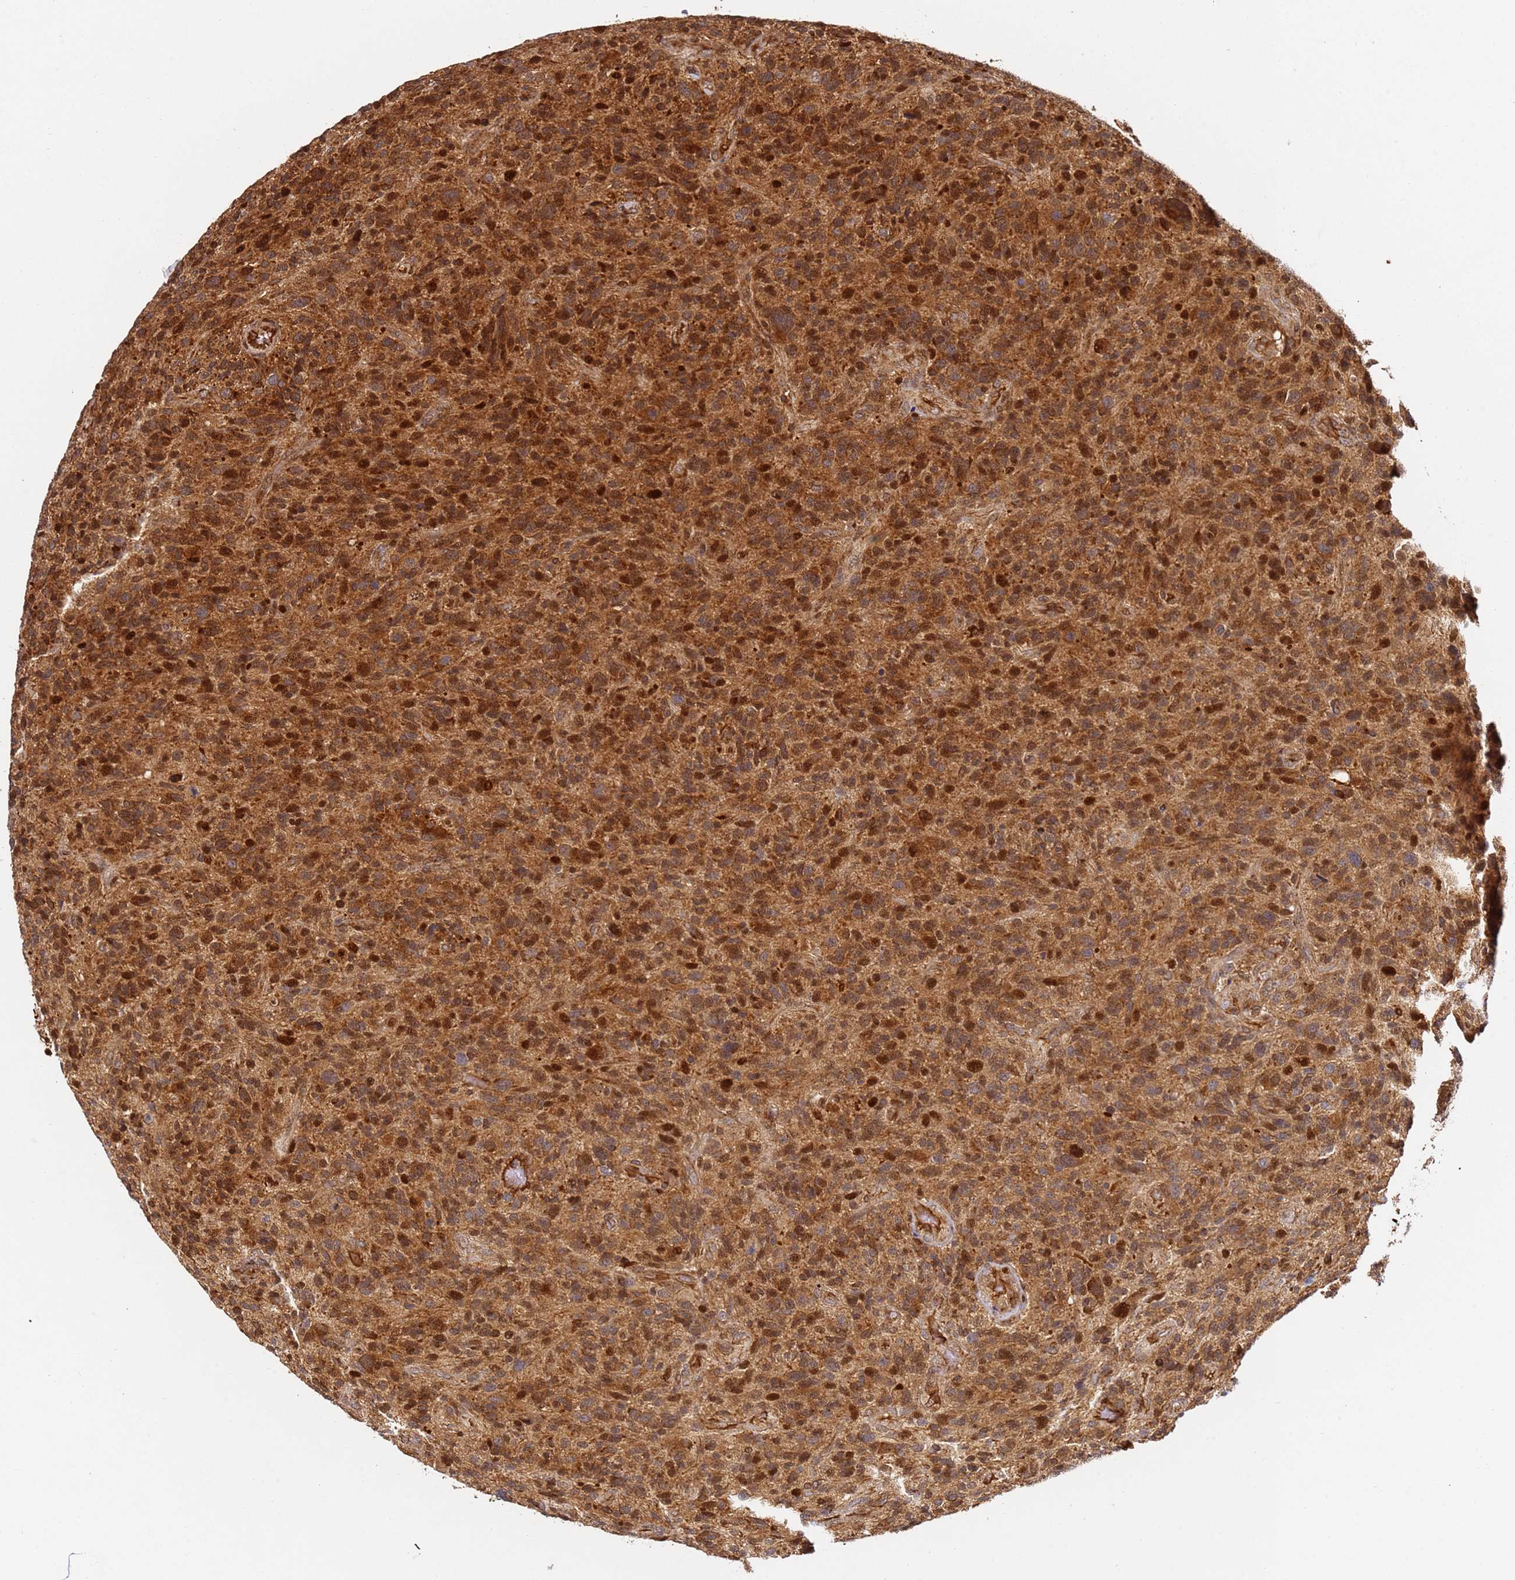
{"staining": {"intensity": "strong", "quantity": ">75%", "location": "cytoplasmic/membranous,nuclear"}, "tissue": "glioma", "cell_type": "Tumor cells", "image_type": "cancer", "snomed": [{"axis": "morphology", "description": "Glioma, malignant, High grade"}, {"axis": "topography", "description": "Brain"}], "caption": "The histopathology image reveals staining of glioma, revealing strong cytoplasmic/membranous and nuclear protein positivity (brown color) within tumor cells. The staining was performed using DAB (3,3'-diaminobenzidine), with brown indicating positive protein expression. Nuclei are stained blue with hematoxylin.", "gene": "SMOX", "patient": {"sex": "male", "age": 47}}